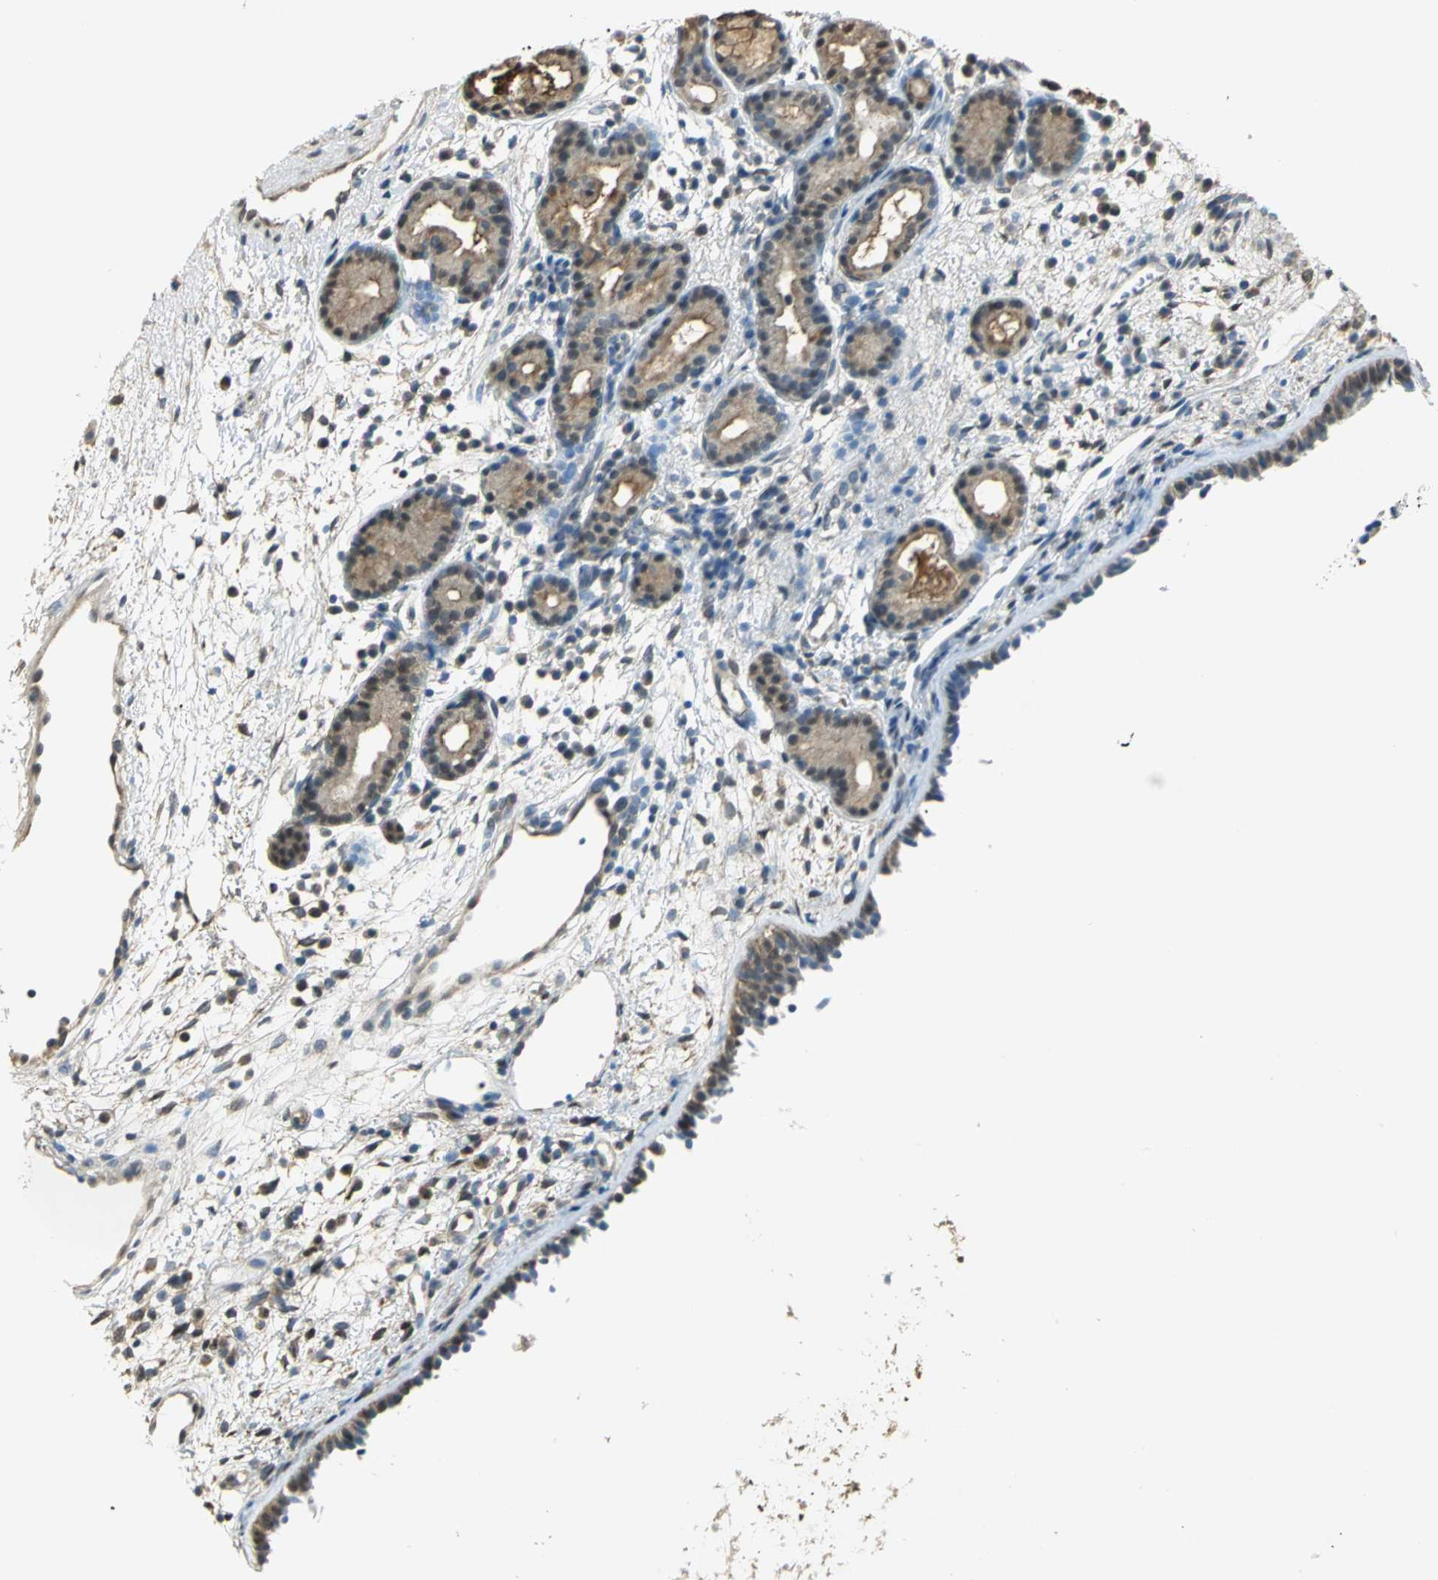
{"staining": {"intensity": "weak", "quantity": ">75%", "location": "cytoplasmic/membranous"}, "tissue": "nasopharynx", "cell_type": "Respiratory epithelial cells", "image_type": "normal", "snomed": [{"axis": "morphology", "description": "Normal tissue, NOS"}, {"axis": "morphology", "description": "Inflammation, NOS"}, {"axis": "topography", "description": "Nasopharynx"}], "caption": "Respiratory epithelial cells demonstrate weak cytoplasmic/membranous expression in about >75% of cells in normal nasopharynx.", "gene": "PARK7", "patient": {"sex": "female", "age": 55}}